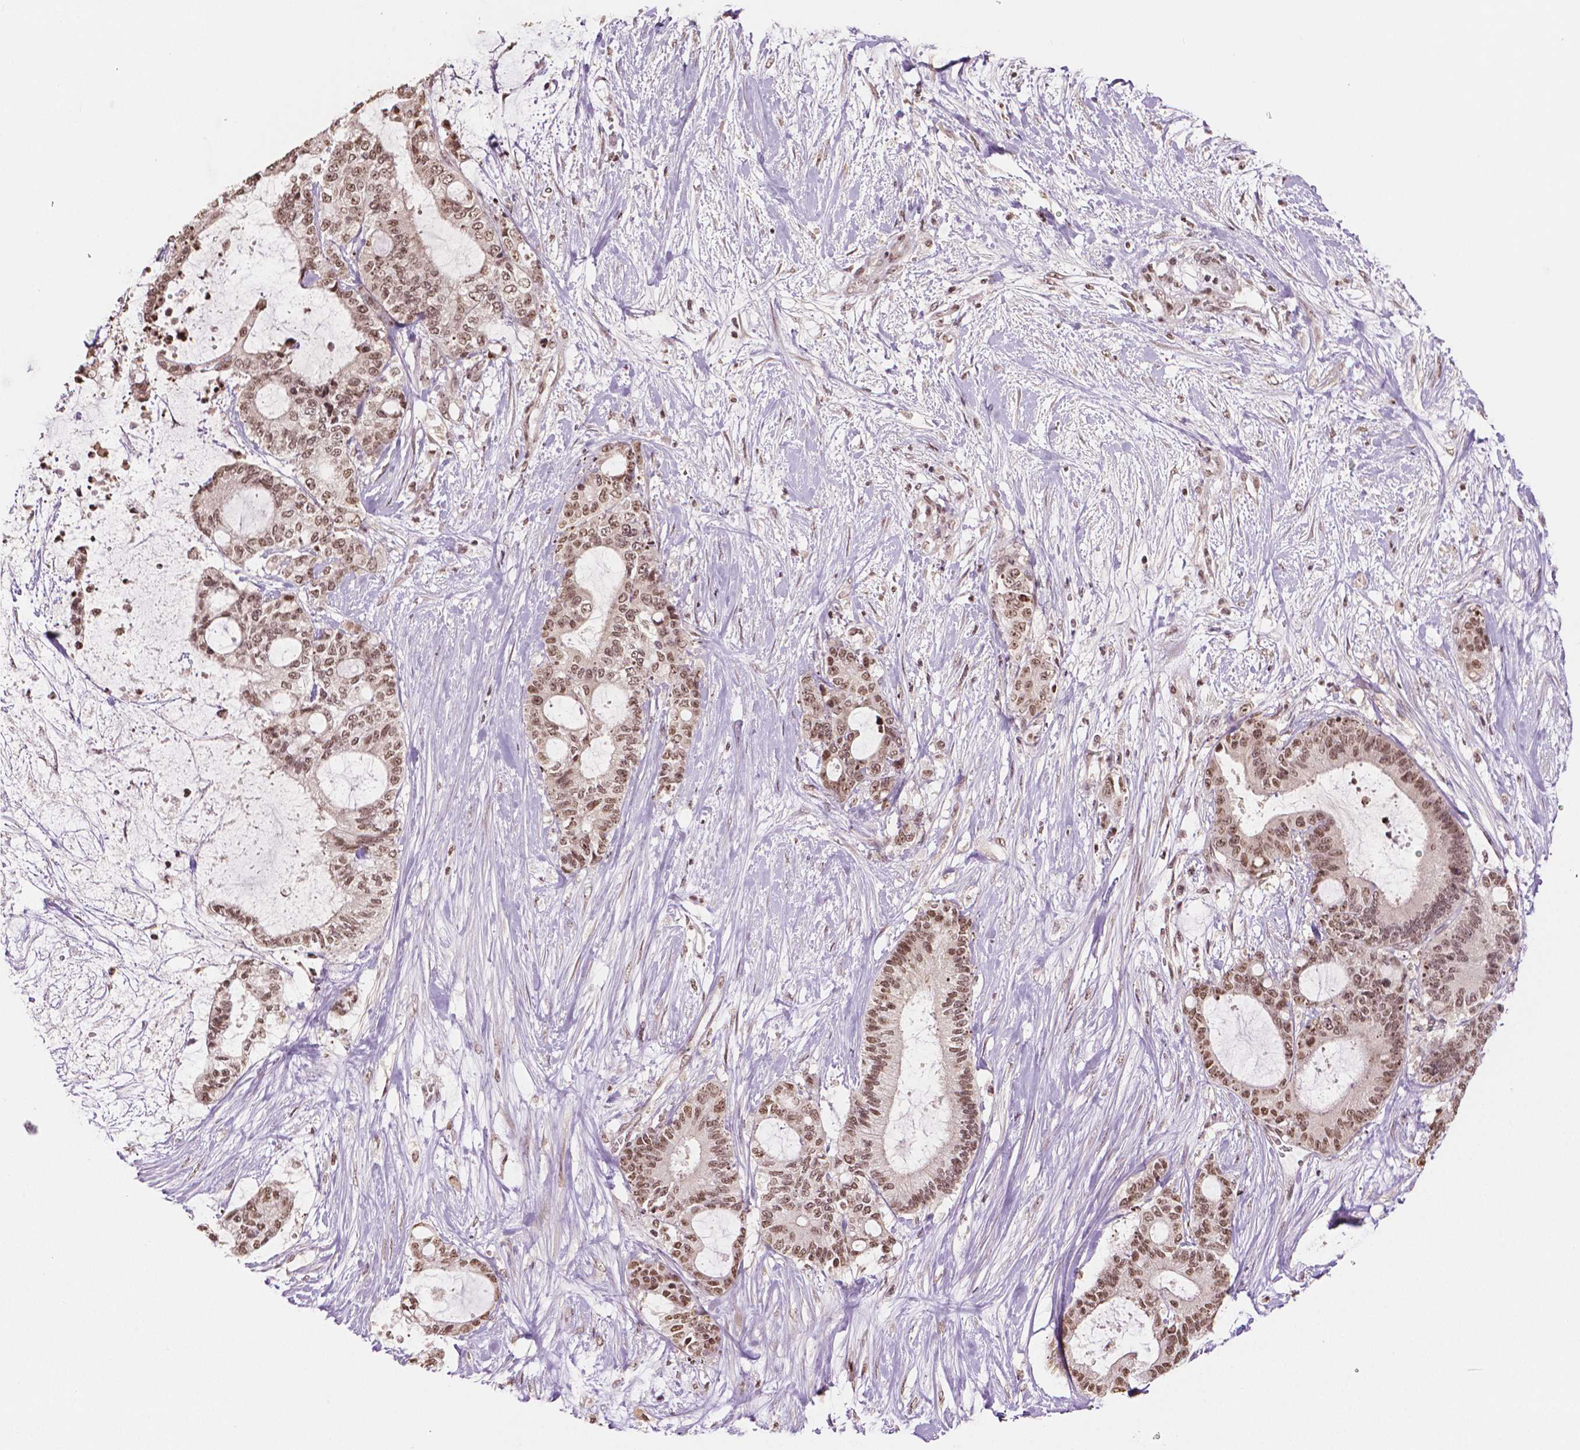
{"staining": {"intensity": "moderate", "quantity": ">75%", "location": "nuclear"}, "tissue": "liver cancer", "cell_type": "Tumor cells", "image_type": "cancer", "snomed": [{"axis": "morphology", "description": "Normal tissue, NOS"}, {"axis": "morphology", "description": "Cholangiocarcinoma"}, {"axis": "topography", "description": "Liver"}, {"axis": "topography", "description": "Peripheral nerve tissue"}], "caption": "There is medium levels of moderate nuclear positivity in tumor cells of cholangiocarcinoma (liver), as demonstrated by immunohistochemical staining (brown color).", "gene": "DEK", "patient": {"sex": "female", "age": 73}}